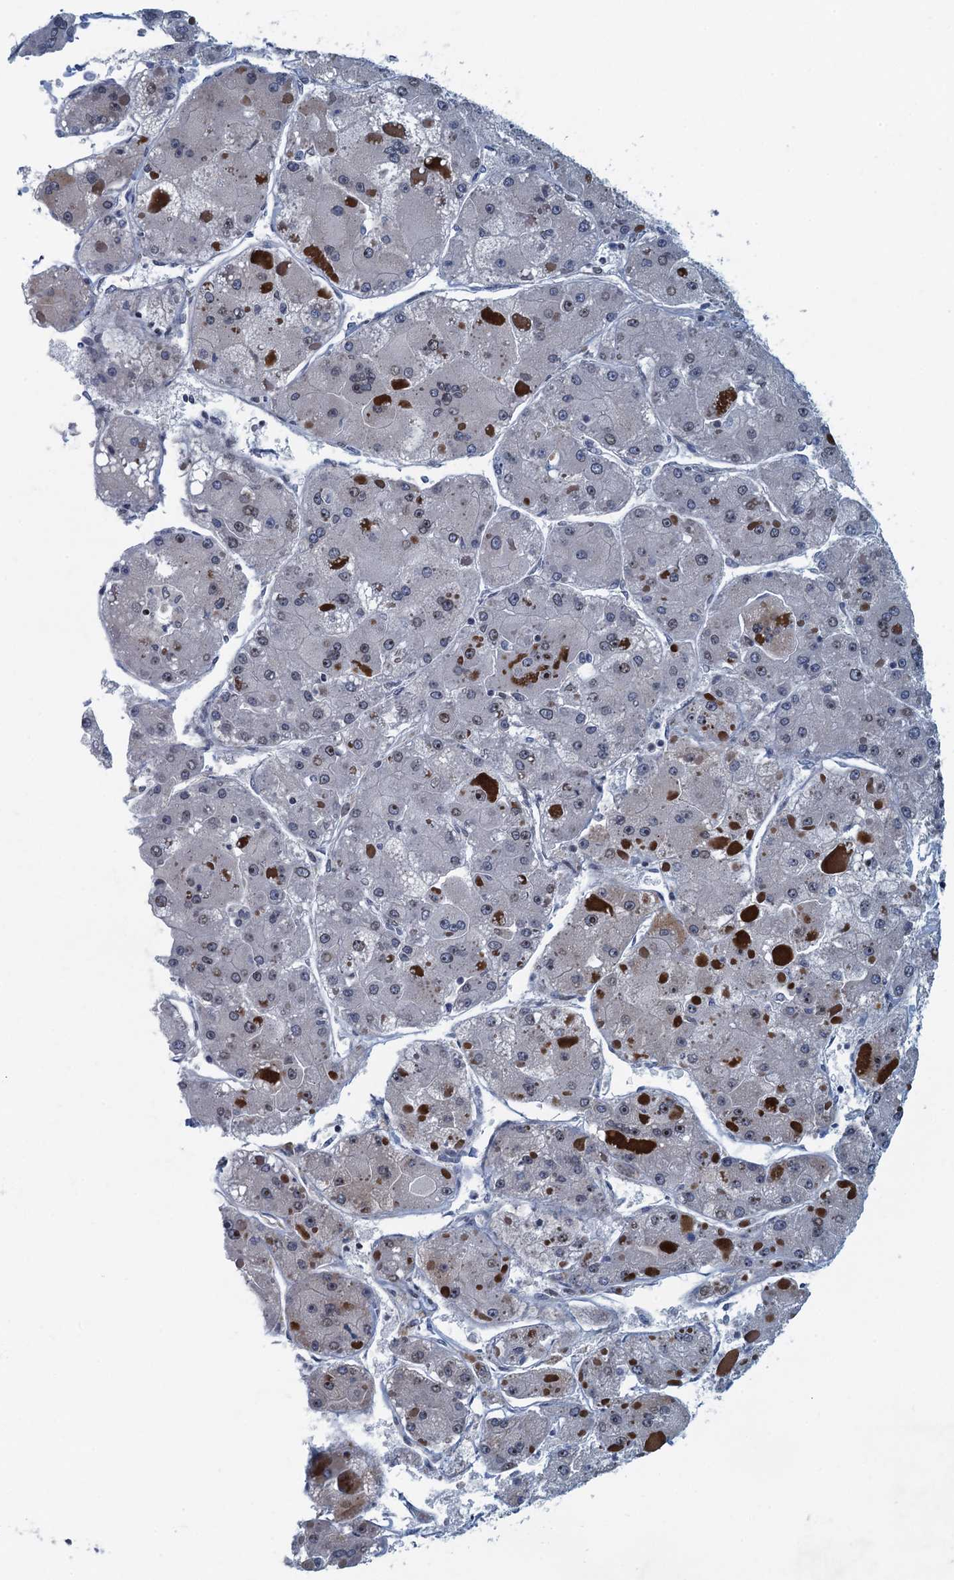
{"staining": {"intensity": "weak", "quantity": "<25%", "location": "cytoplasmic/membranous,nuclear"}, "tissue": "liver cancer", "cell_type": "Tumor cells", "image_type": "cancer", "snomed": [{"axis": "morphology", "description": "Carcinoma, Hepatocellular, NOS"}, {"axis": "topography", "description": "Liver"}], "caption": "DAB (3,3'-diaminobenzidine) immunohistochemical staining of human liver cancer (hepatocellular carcinoma) shows no significant positivity in tumor cells. The staining is performed using DAB brown chromogen with nuclei counter-stained in using hematoxylin.", "gene": "CCDC34", "patient": {"sex": "female", "age": 73}}